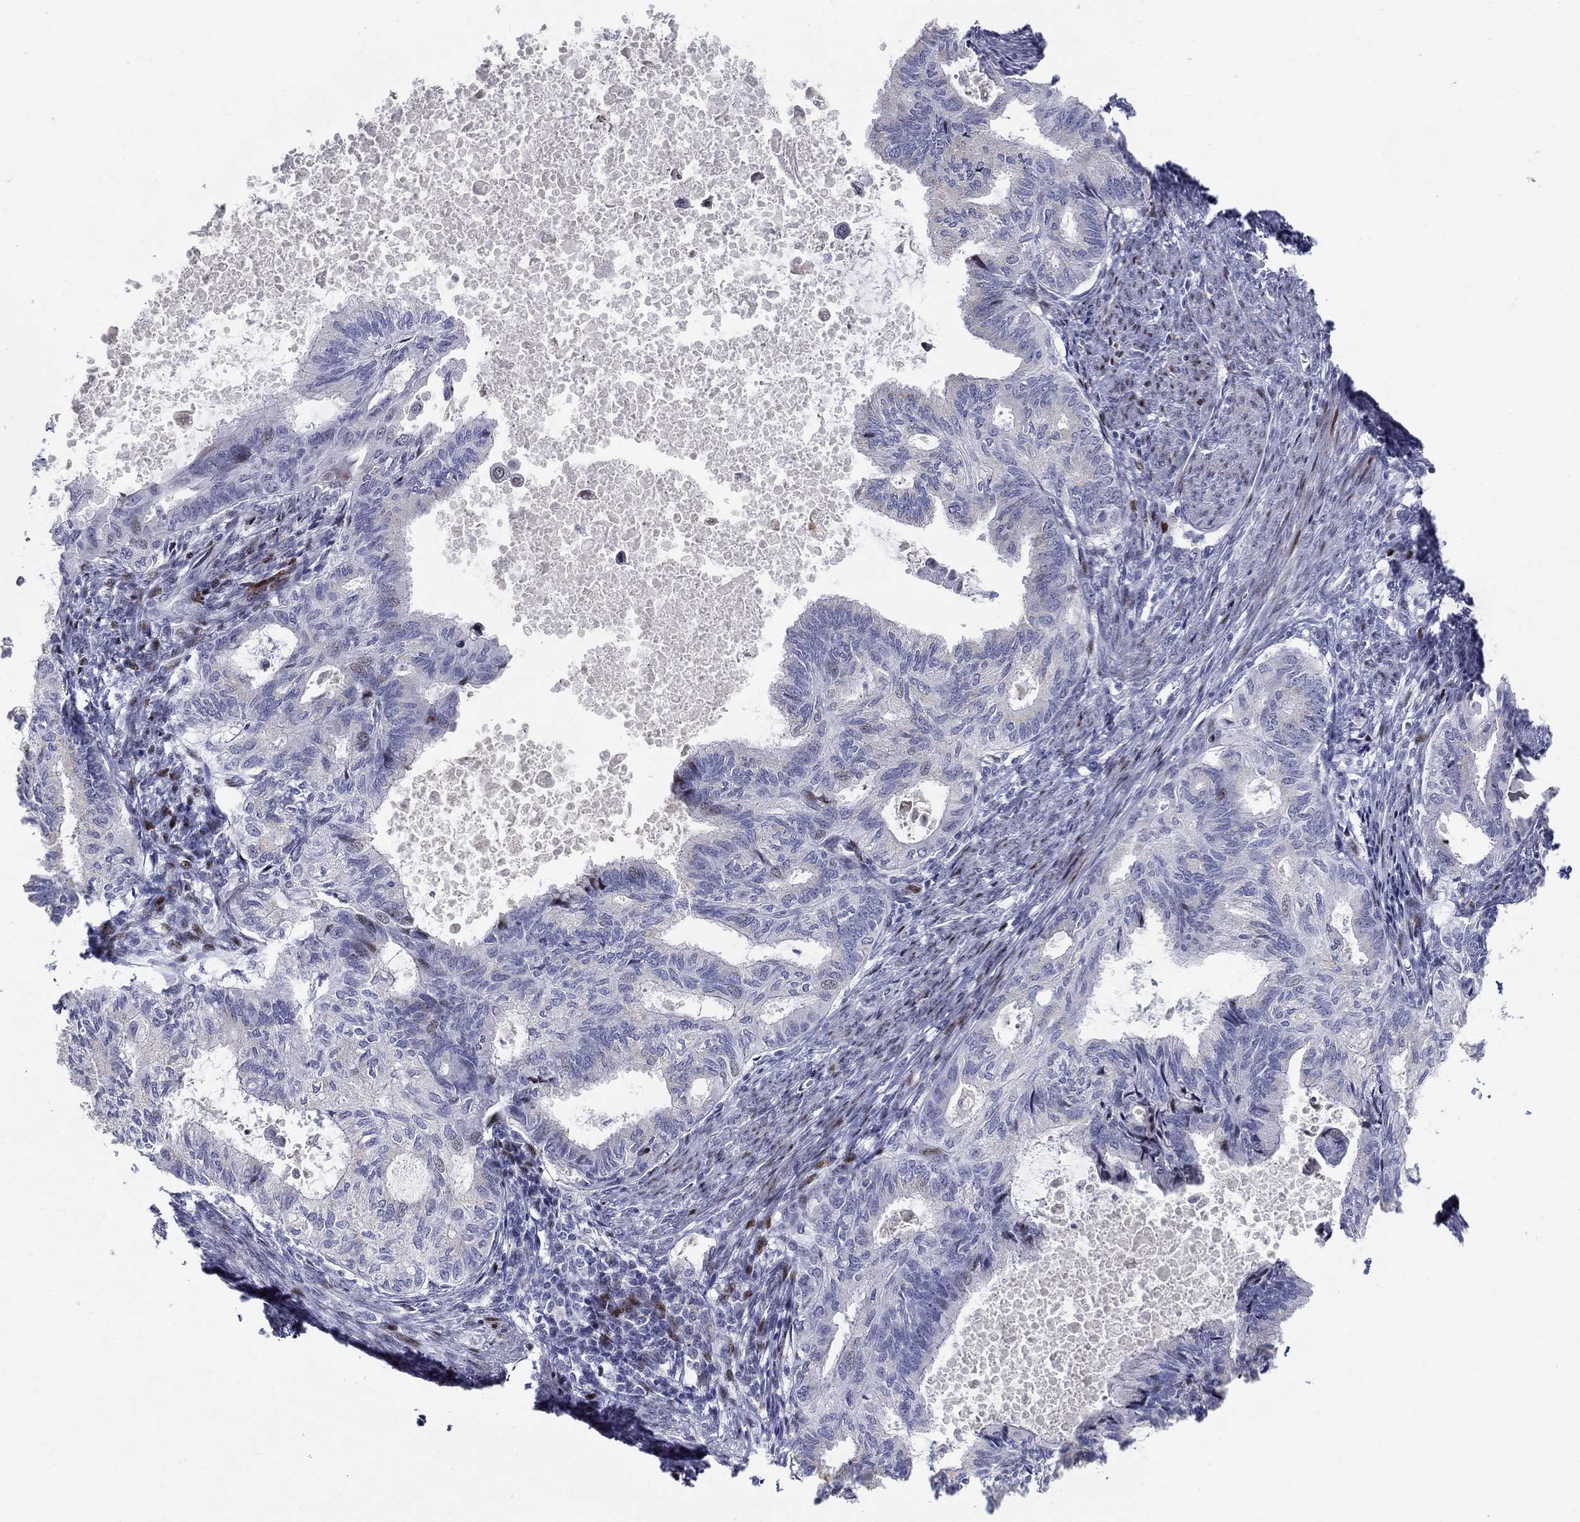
{"staining": {"intensity": "moderate", "quantity": "<25%", "location": "nuclear"}, "tissue": "endometrial cancer", "cell_type": "Tumor cells", "image_type": "cancer", "snomed": [{"axis": "morphology", "description": "Adenocarcinoma, NOS"}, {"axis": "topography", "description": "Endometrium"}], "caption": "Approximately <25% of tumor cells in adenocarcinoma (endometrial) exhibit moderate nuclear protein expression as visualized by brown immunohistochemical staining.", "gene": "RAPGEF5", "patient": {"sex": "female", "age": 86}}